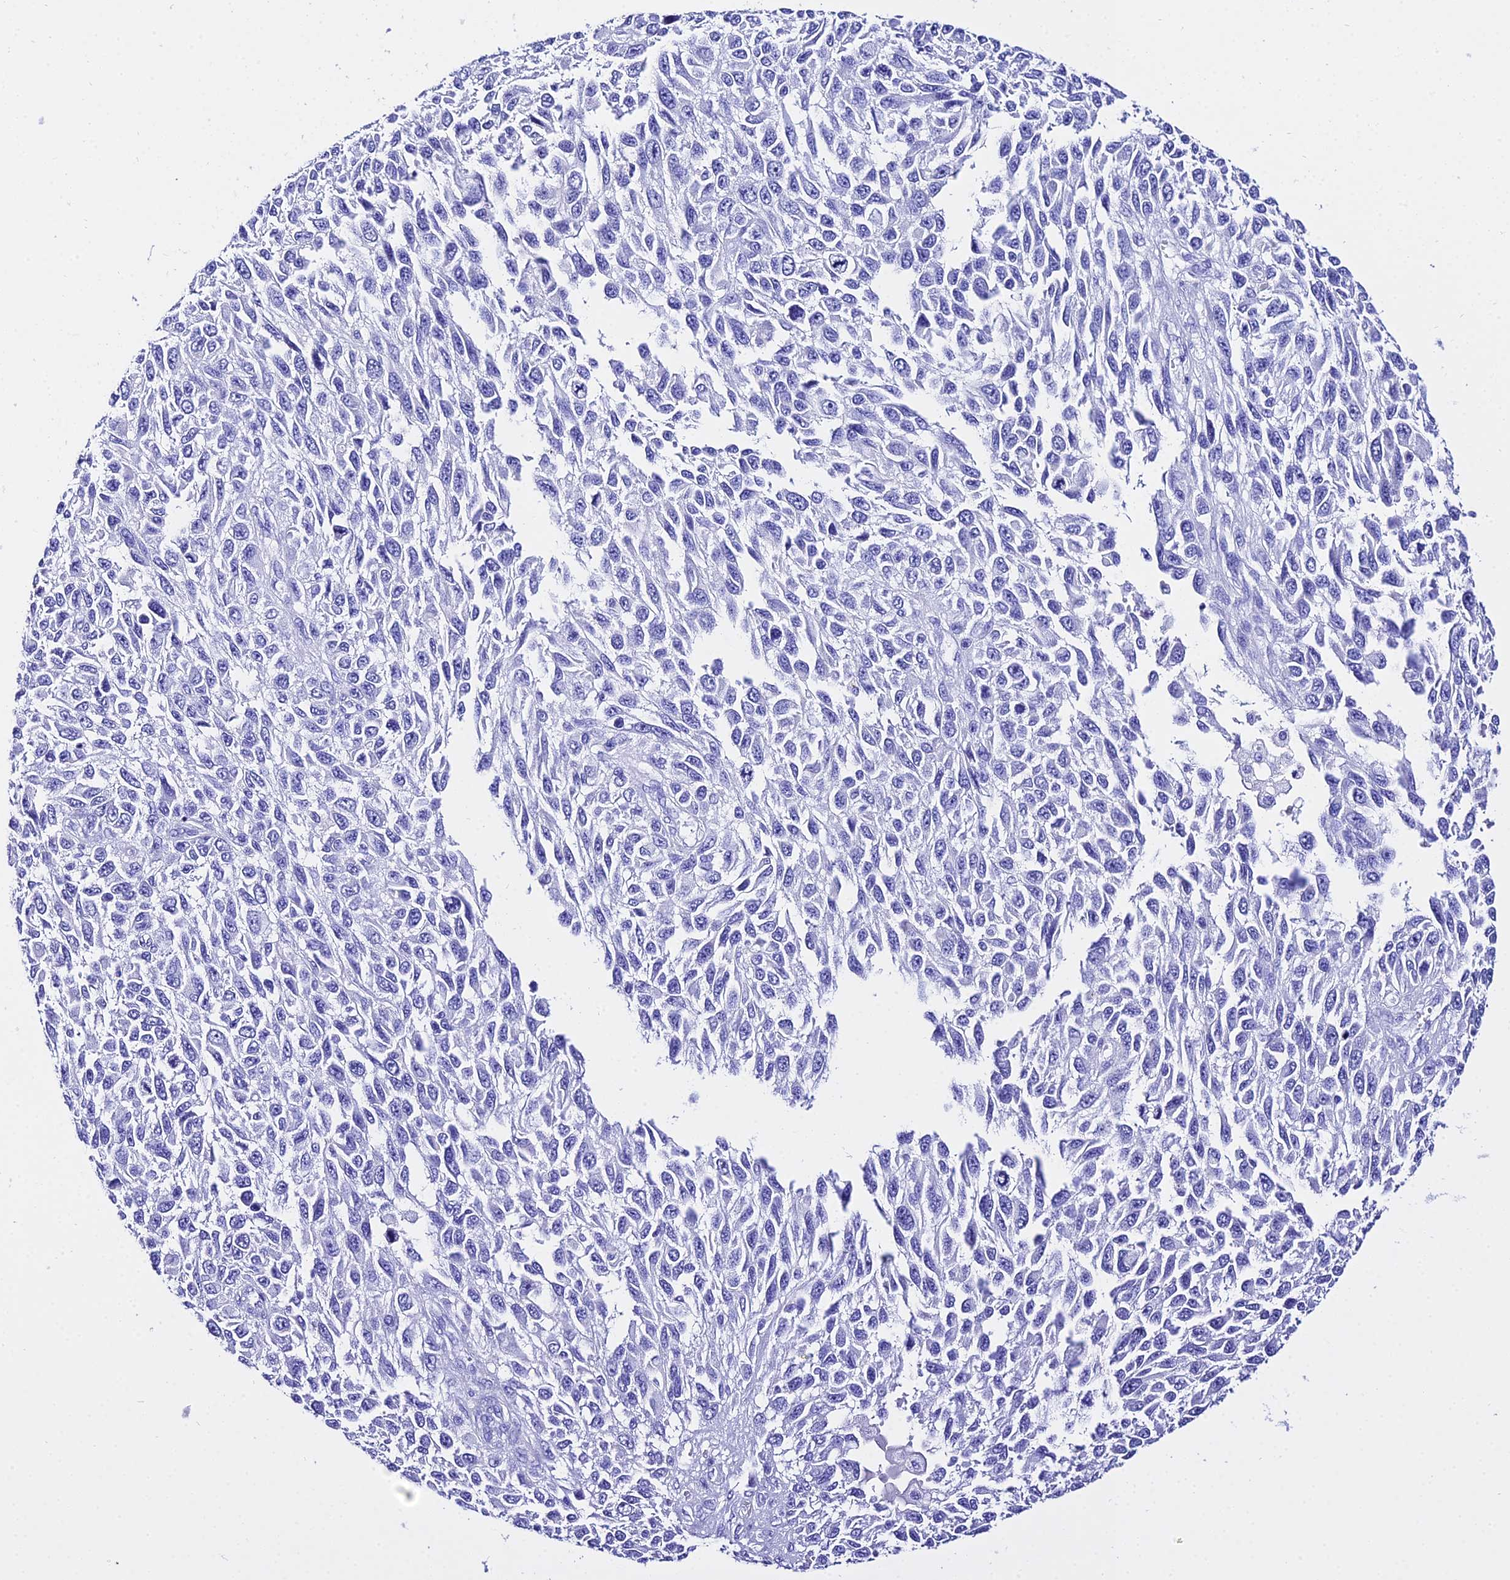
{"staining": {"intensity": "negative", "quantity": "none", "location": "none"}, "tissue": "melanoma", "cell_type": "Tumor cells", "image_type": "cancer", "snomed": [{"axis": "morphology", "description": "Malignant melanoma, NOS"}, {"axis": "topography", "description": "Skin"}], "caption": "Malignant melanoma was stained to show a protein in brown. There is no significant positivity in tumor cells.", "gene": "TRMT44", "patient": {"sex": "female", "age": 96}}